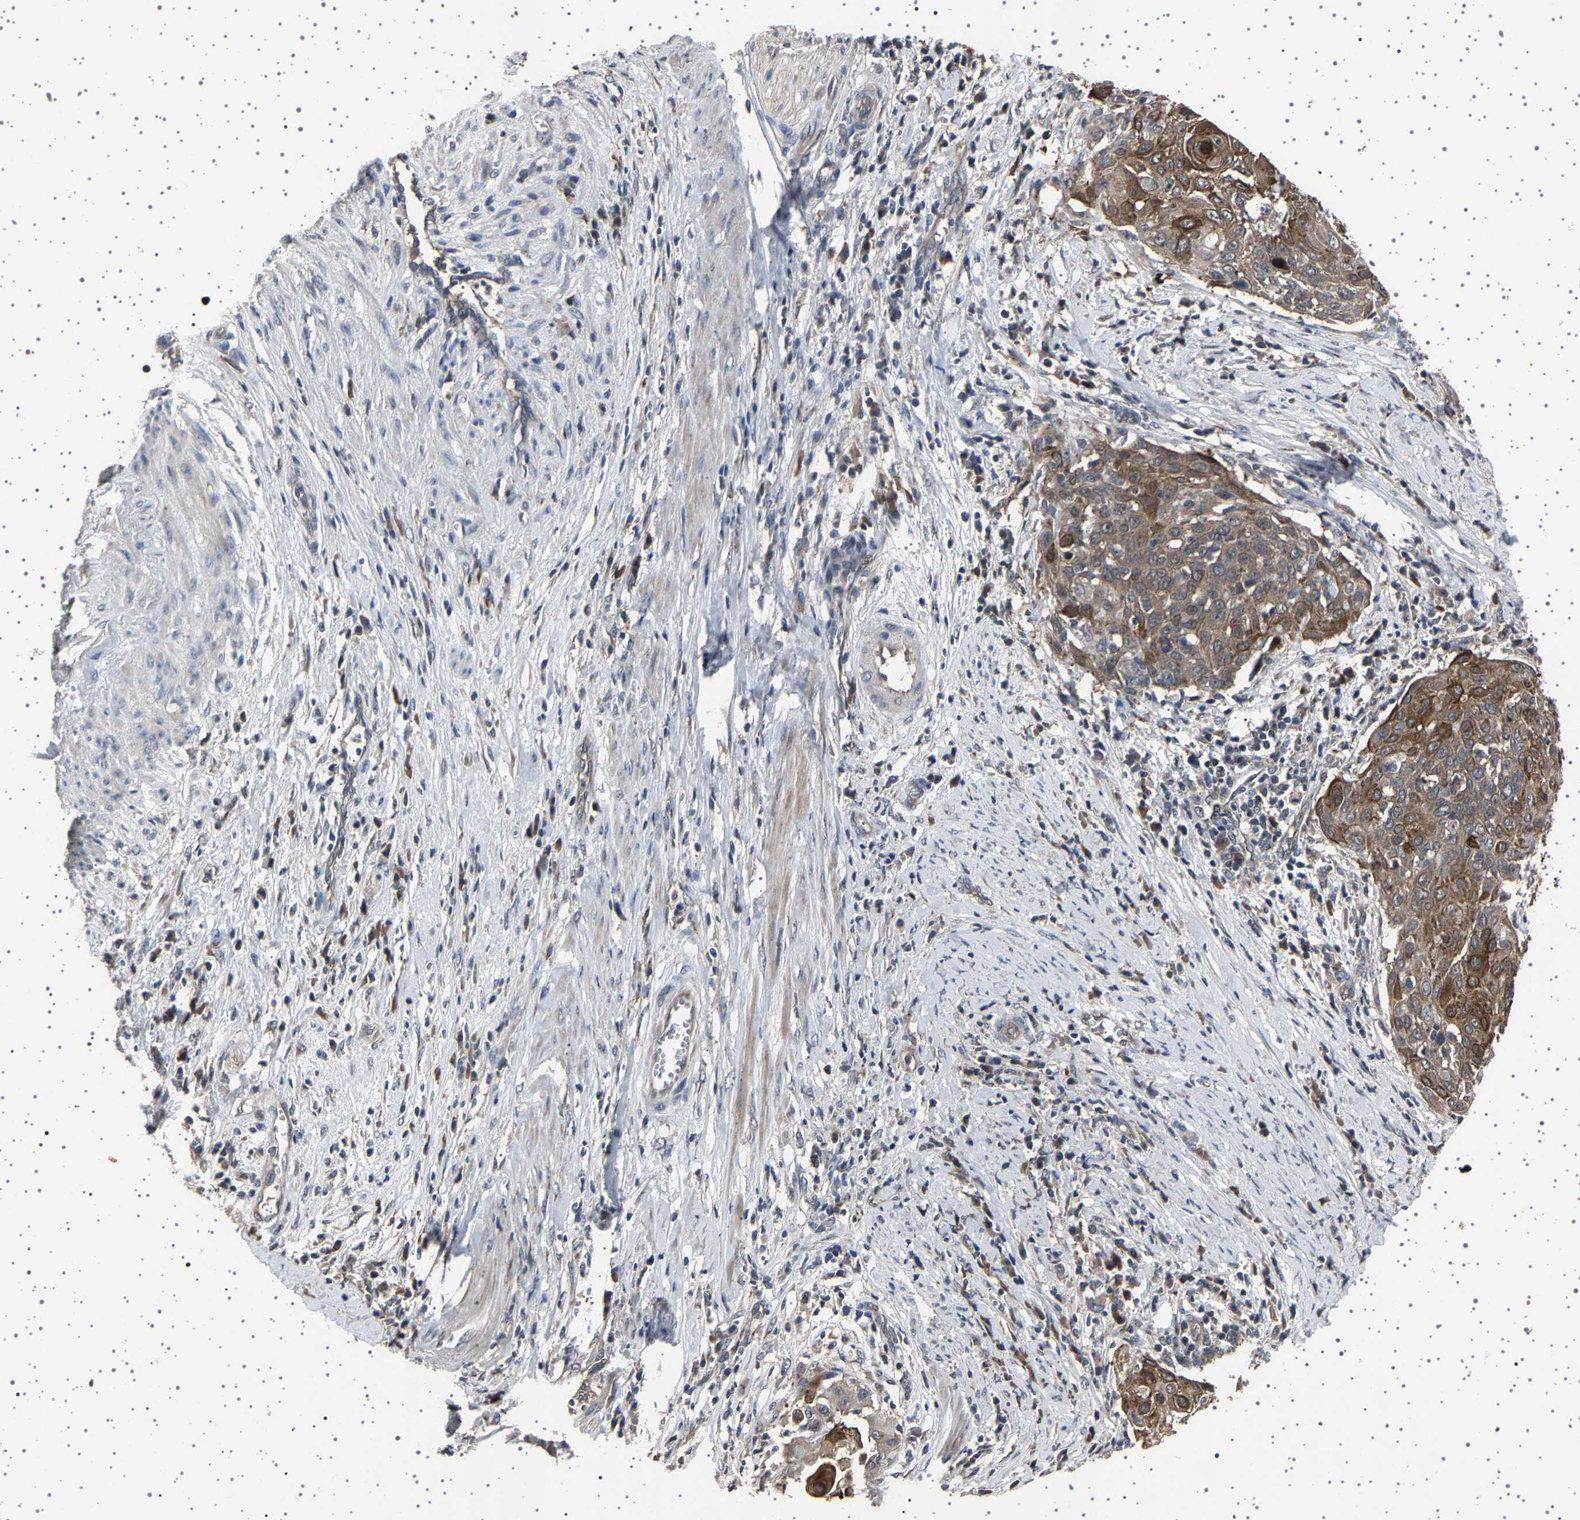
{"staining": {"intensity": "moderate", "quantity": "25%-75%", "location": "cytoplasmic/membranous"}, "tissue": "cervical cancer", "cell_type": "Tumor cells", "image_type": "cancer", "snomed": [{"axis": "morphology", "description": "Squamous cell carcinoma, NOS"}, {"axis": "topography", "description": "Cervix"}], "caption": "Immunohistochemical staining of cervical cancer (squamous cell carcinoma) shows moderate cytoplasmic/membranous protein staining in approximately 25%-75% of tumor cells. (brown staining indicates protein expression, while blue staining denotes nuclei).", "gene": "NCKAP1", "patient": {"sex": "female", "age": 39}}